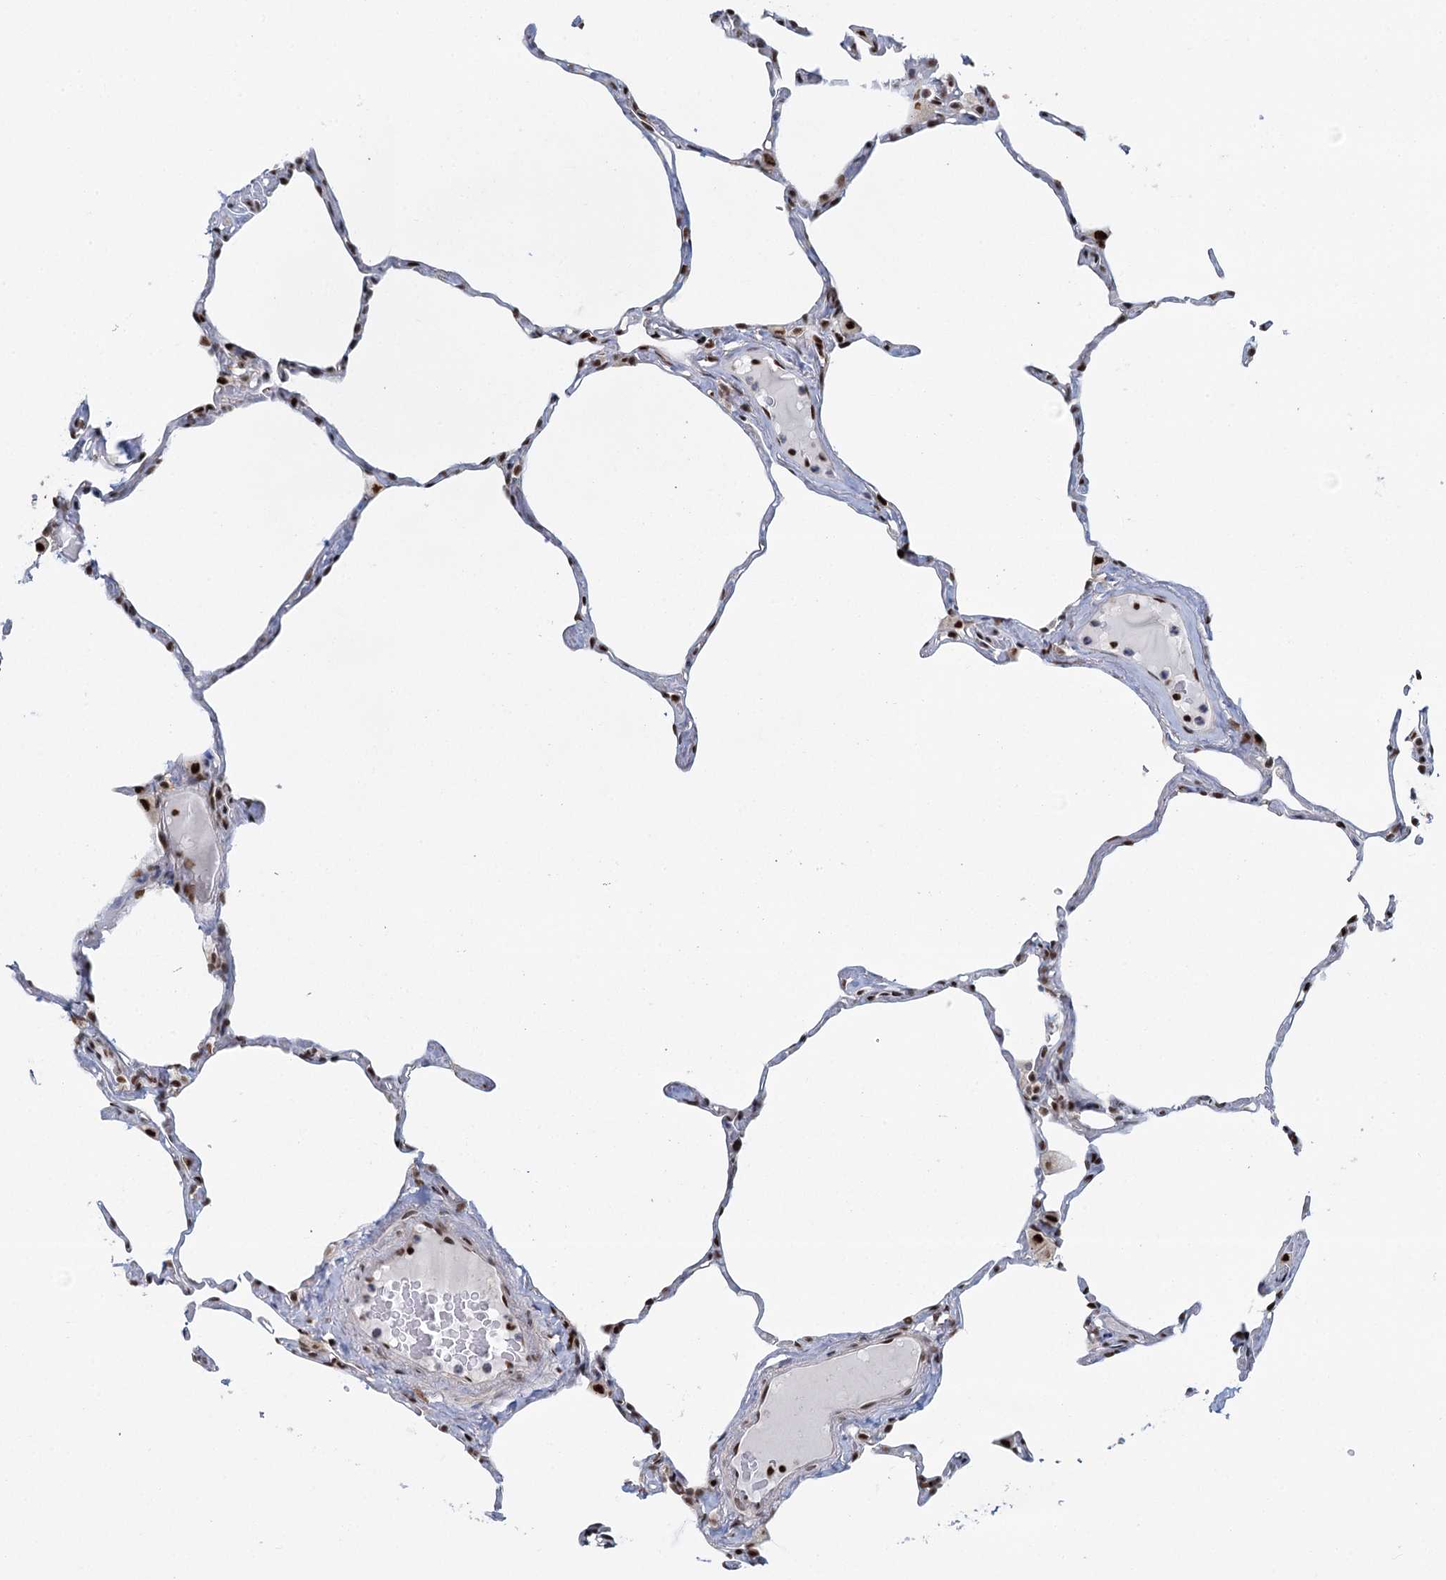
{"staining": {"intensity": "strong", "quantity": "25%-75%", "location": "nuclear"}, "tissue": "lung", "cell_type": "Alveolar cells", "image_type": "normal", "snomed": [{"axis": "morphology", "description": "Normal tissue, NOS"}, {"axis": "topography", "description": "Lung"}], "caption": "Lung stained for a protein (brown) shows strong nuclear positive positivity in approximately 25%-75% of alveolar cells.", "gene": "GPATCH11", "patient": {"sex": "male", "age": 65}}